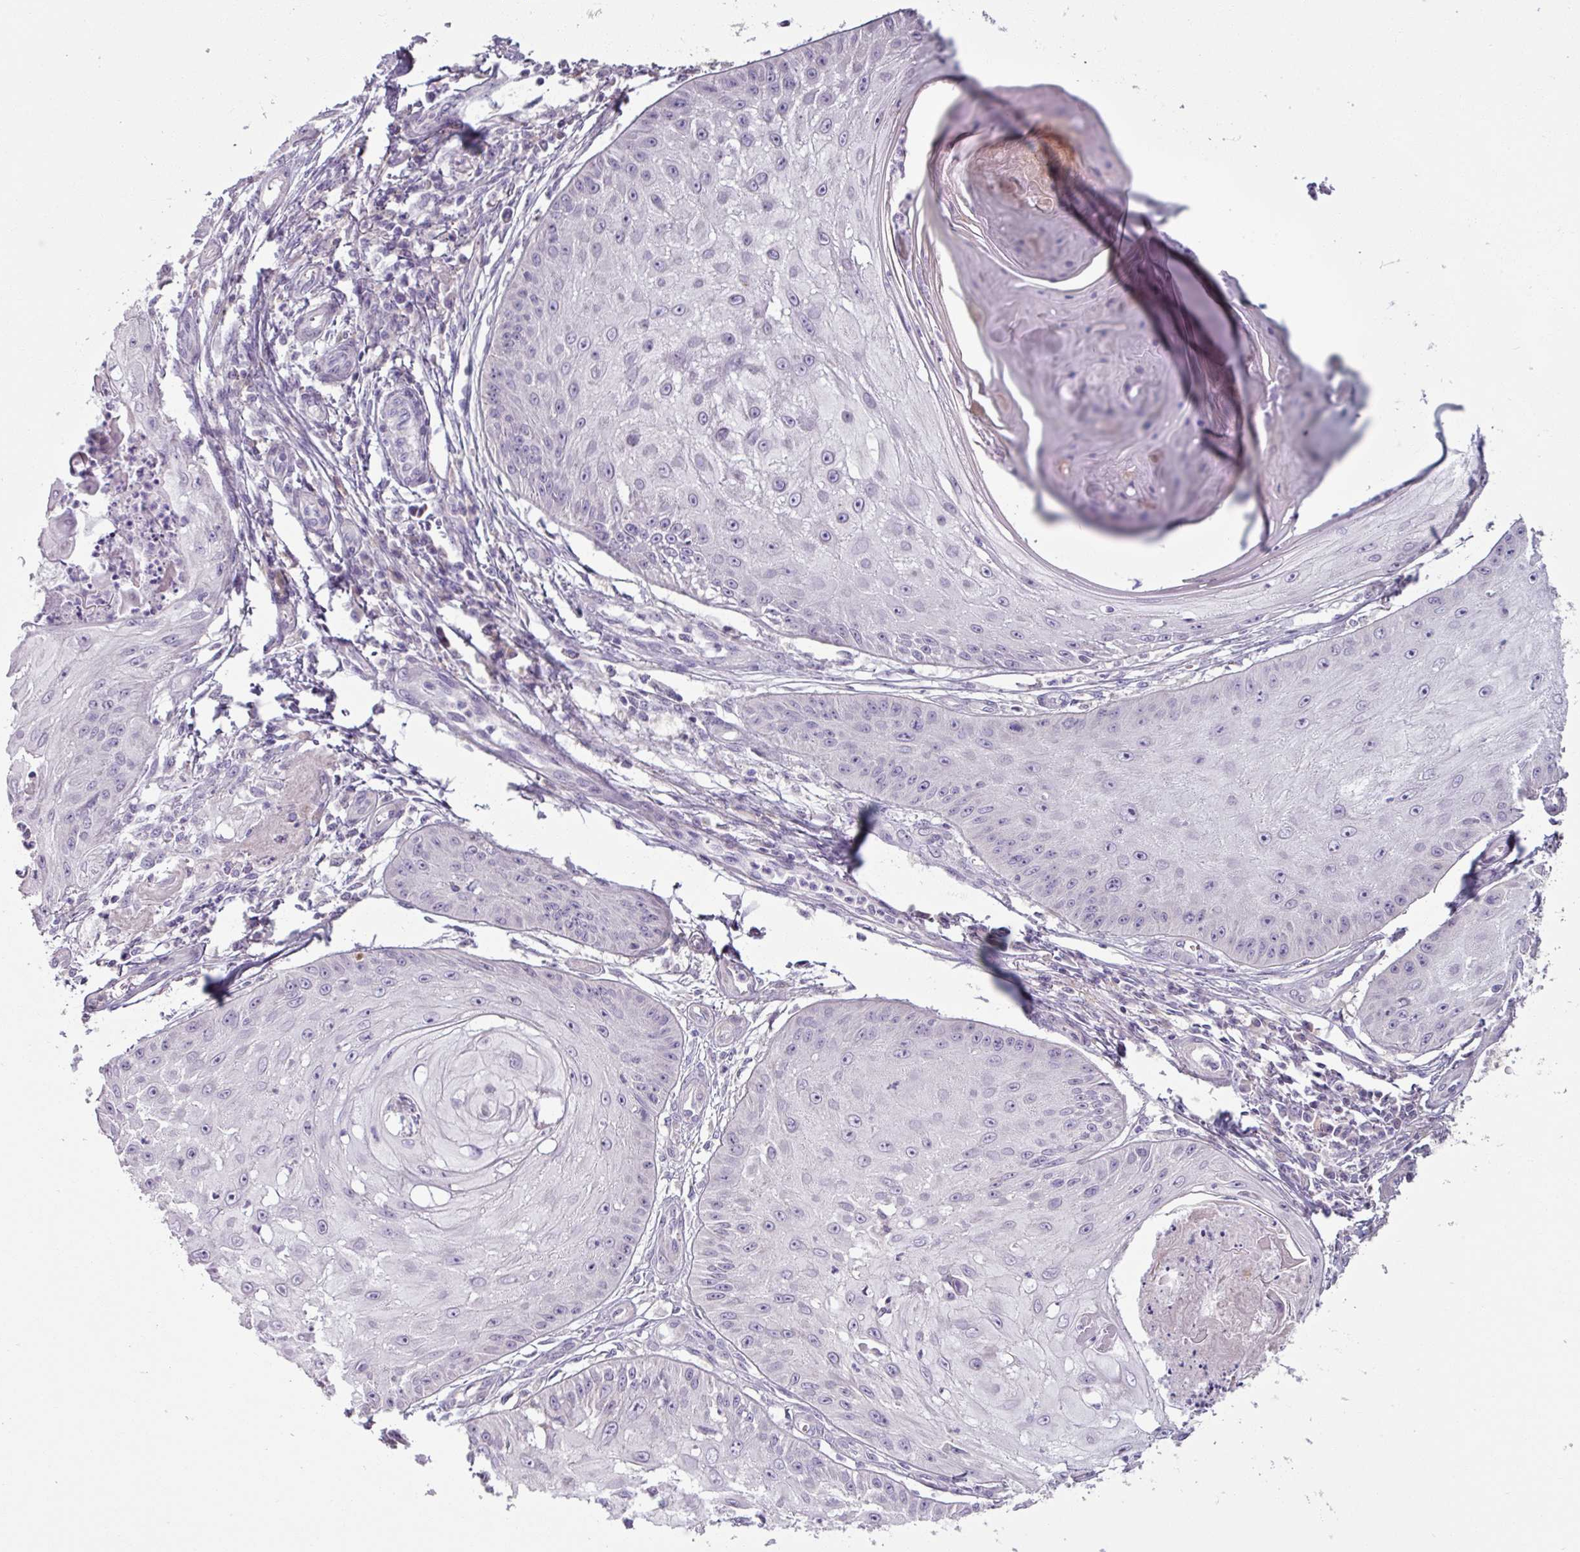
{"staining": {"intensity": "negative", "quantity": "none", "location": "none"}, "tissue": "skin cancer", "cell_type": "Tumor cells", "image_type": "cancer", "snomed": [{"axis": "morphology", "description": "Squamous cell carcinoma, NOS"}, {"axis": "topography", "description": "Skin"}], "caption": "Immunohistochemistry (IHC) of human skin squamous cell carcinoma shows no expression in tumor cells.", "gene": "PNMA6A", "patient": {"sex": "male", "age": 70}}